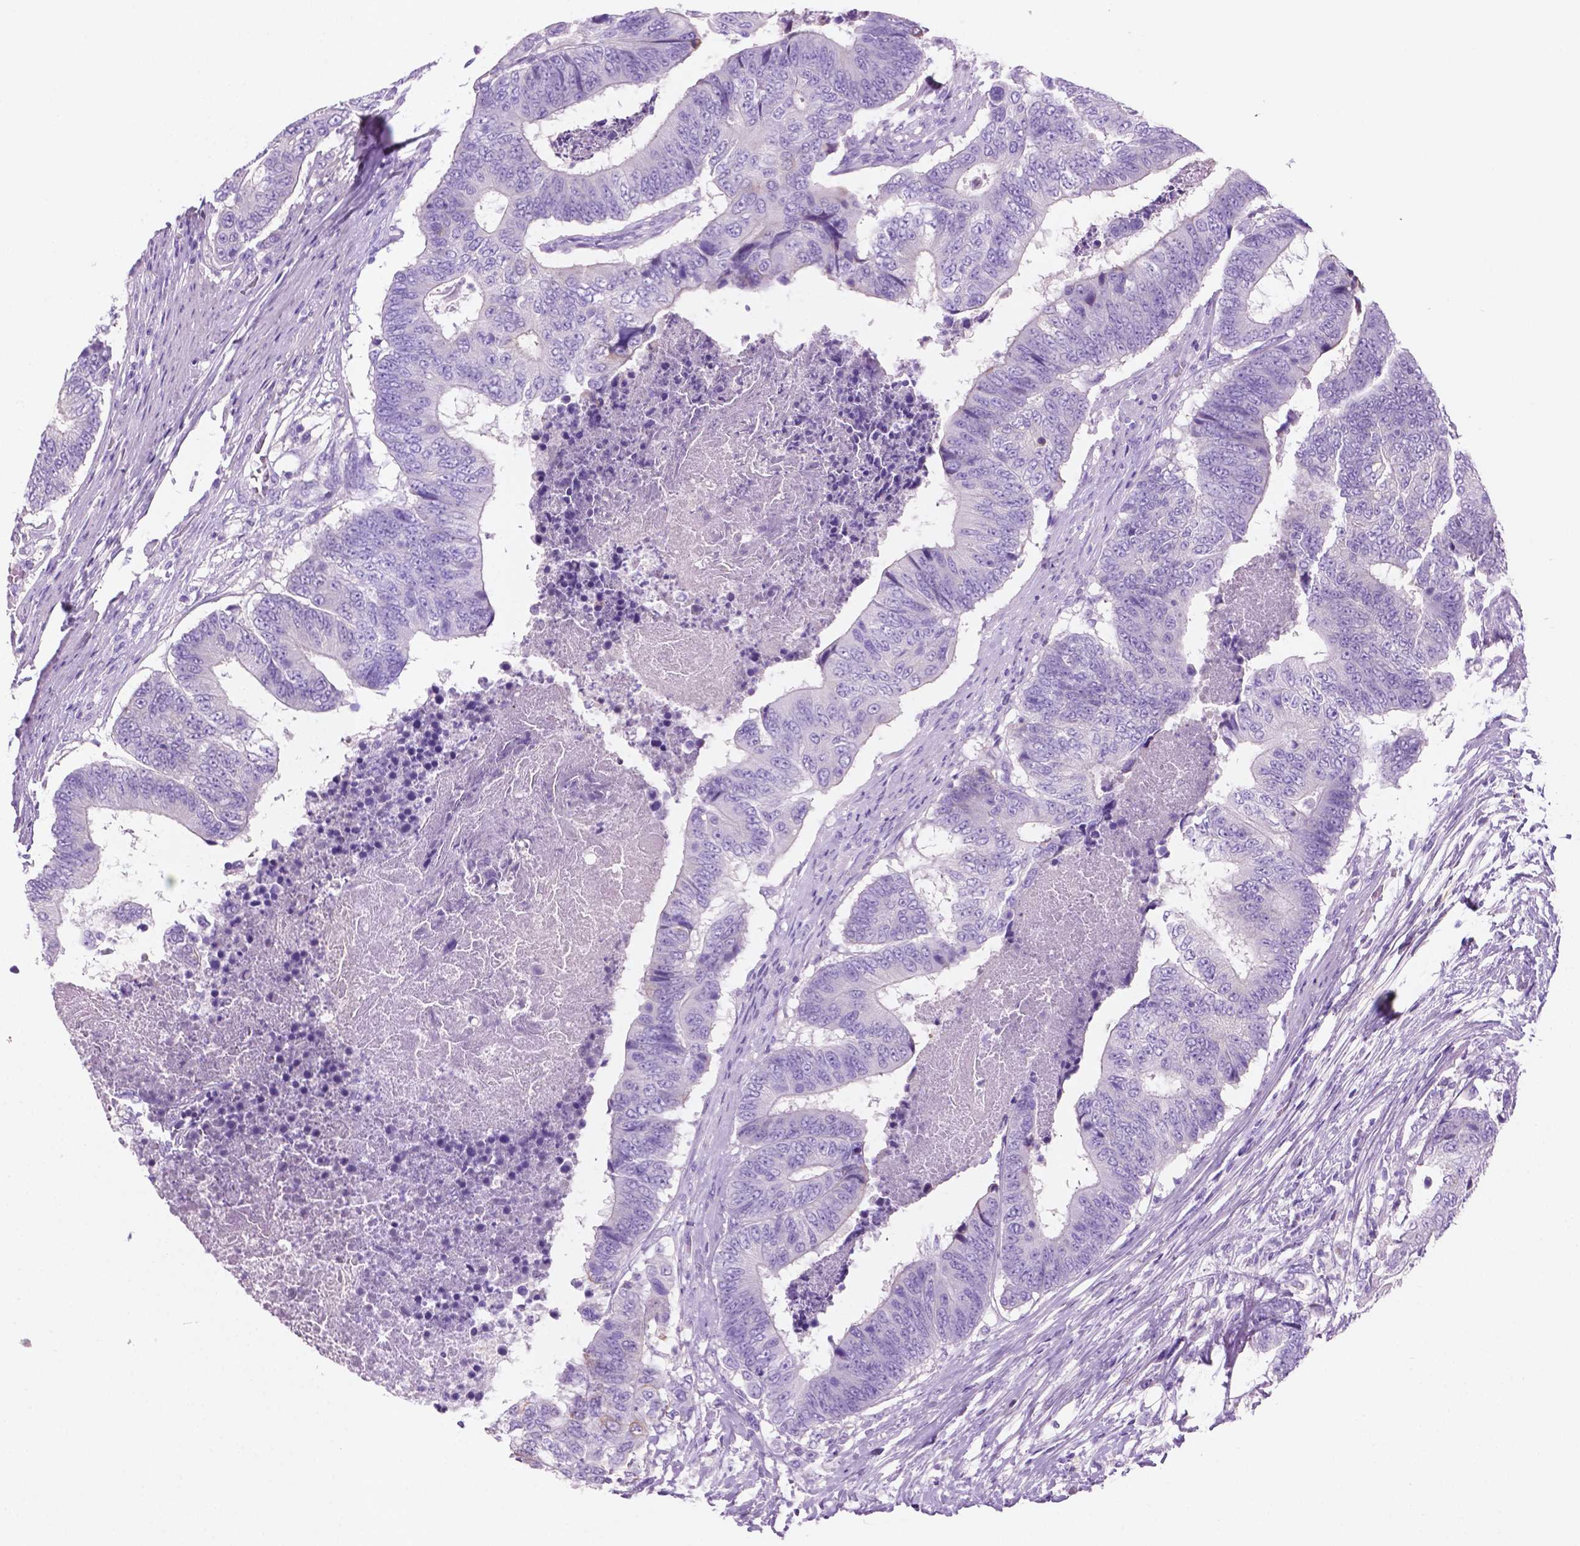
{"staining": {"intensity": "negative", "quantity": "none", "location": "none"}, "tissue": "colorectal cancer", "cell_type": "Tumor cells", "image_type": "cancer", "snomed": [{"axis": "morphology", "description": "Adenocarcinoma, NOS"}, {"axis": "topography", "description": "Colon"}], "caption": "Colorectal cancer was stained to show a protein in brown. There is no significant expression in tumor cells.", "gene": "POU4F1", "patient": {"sex": "female", "age": 48}}